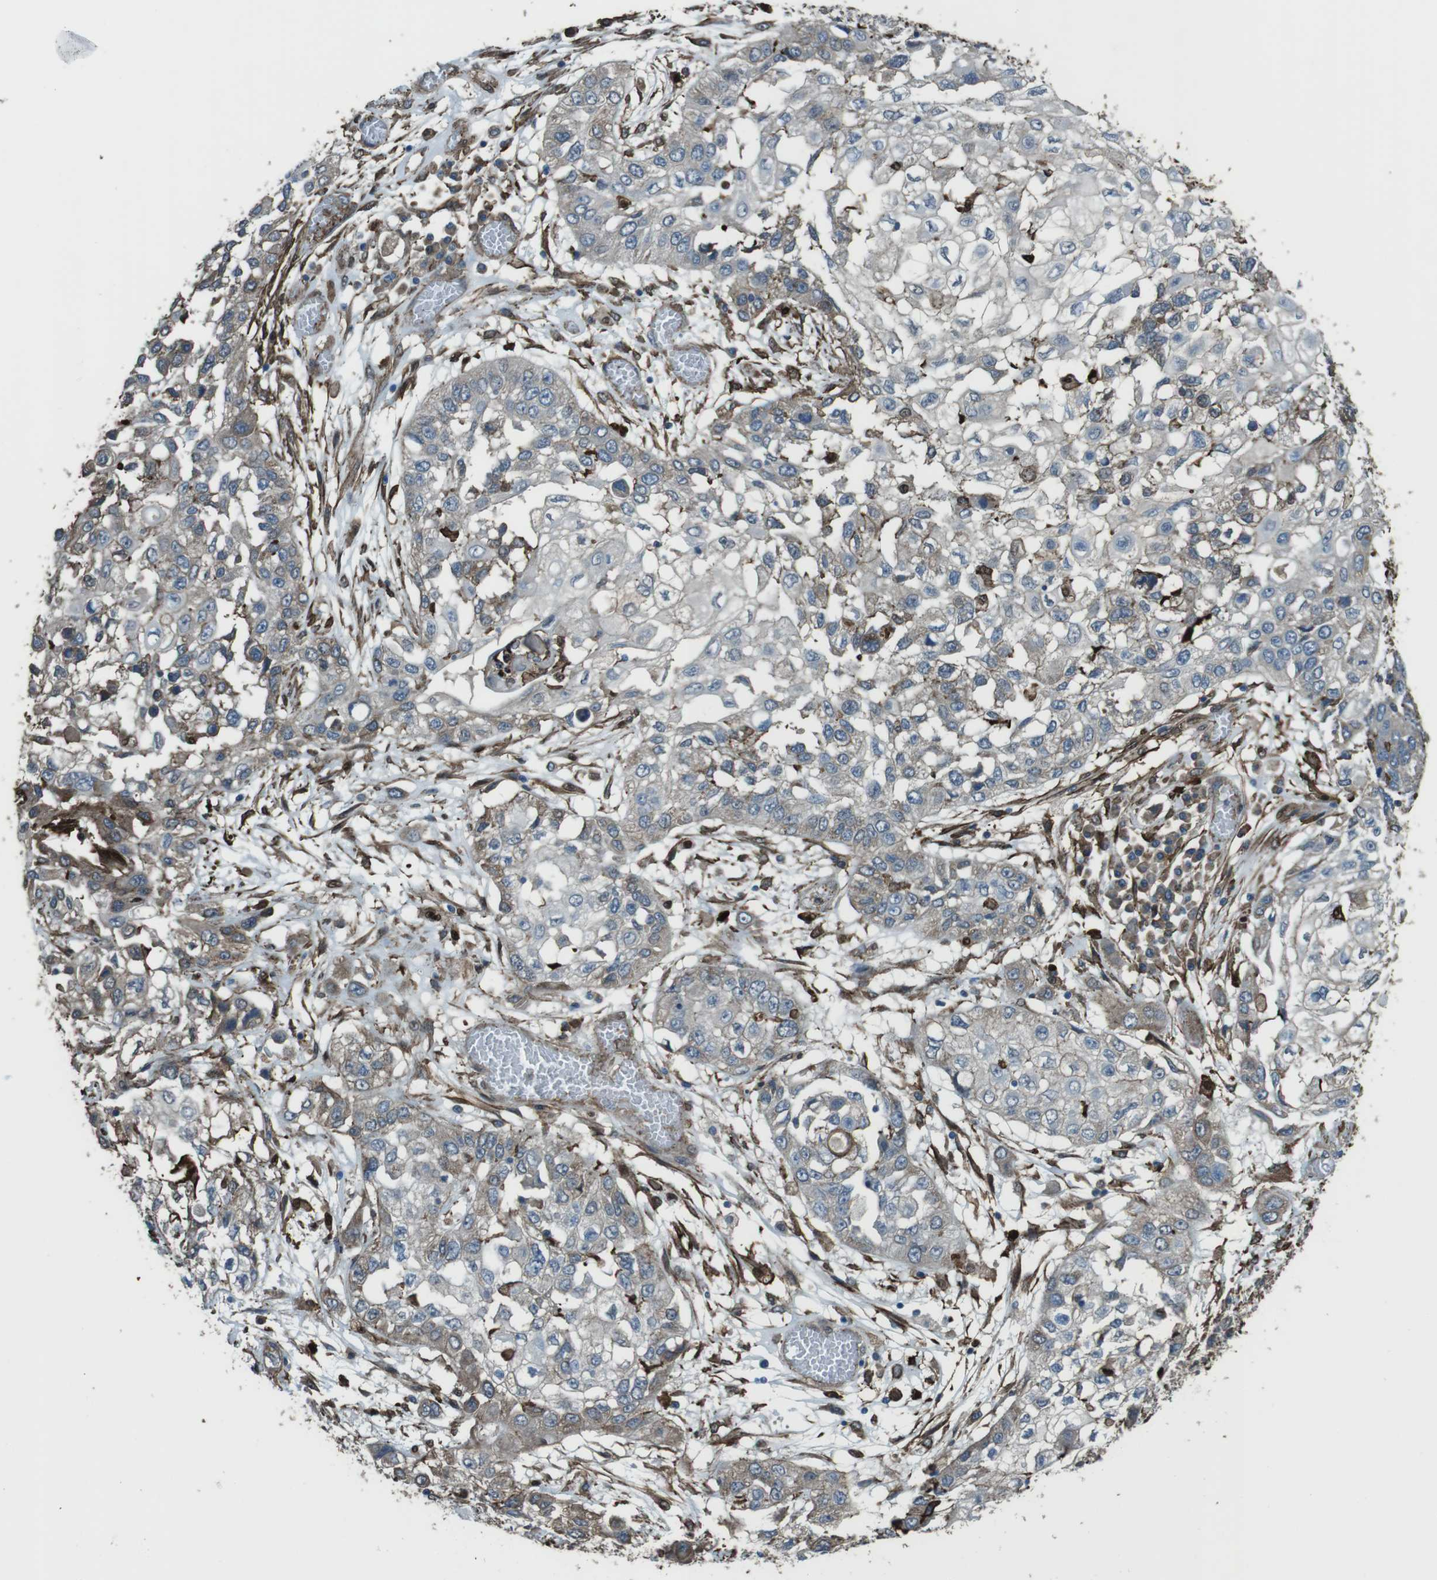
{"staining": {"intensity": "weak", "quantity": "<25%", "location": "cytoplasmic/membranous"}, "tissue": "lung cancer", "cell_type": "Tumor cells", "image_type": "cancer", "snomed": [{"axis": "morphology", "description": "Squamous cell carcinoma, NOS"}, {"axis": "topography", "description": "Lung"}], "caption": "The immunohistochemistry (IHC) micrograph has no significant expression in tumor cells of lung cancer (squamous cell carcinoma) tissue.", "gene": "SFT2D1", "patient": {"sex": "male", "age": 71}}